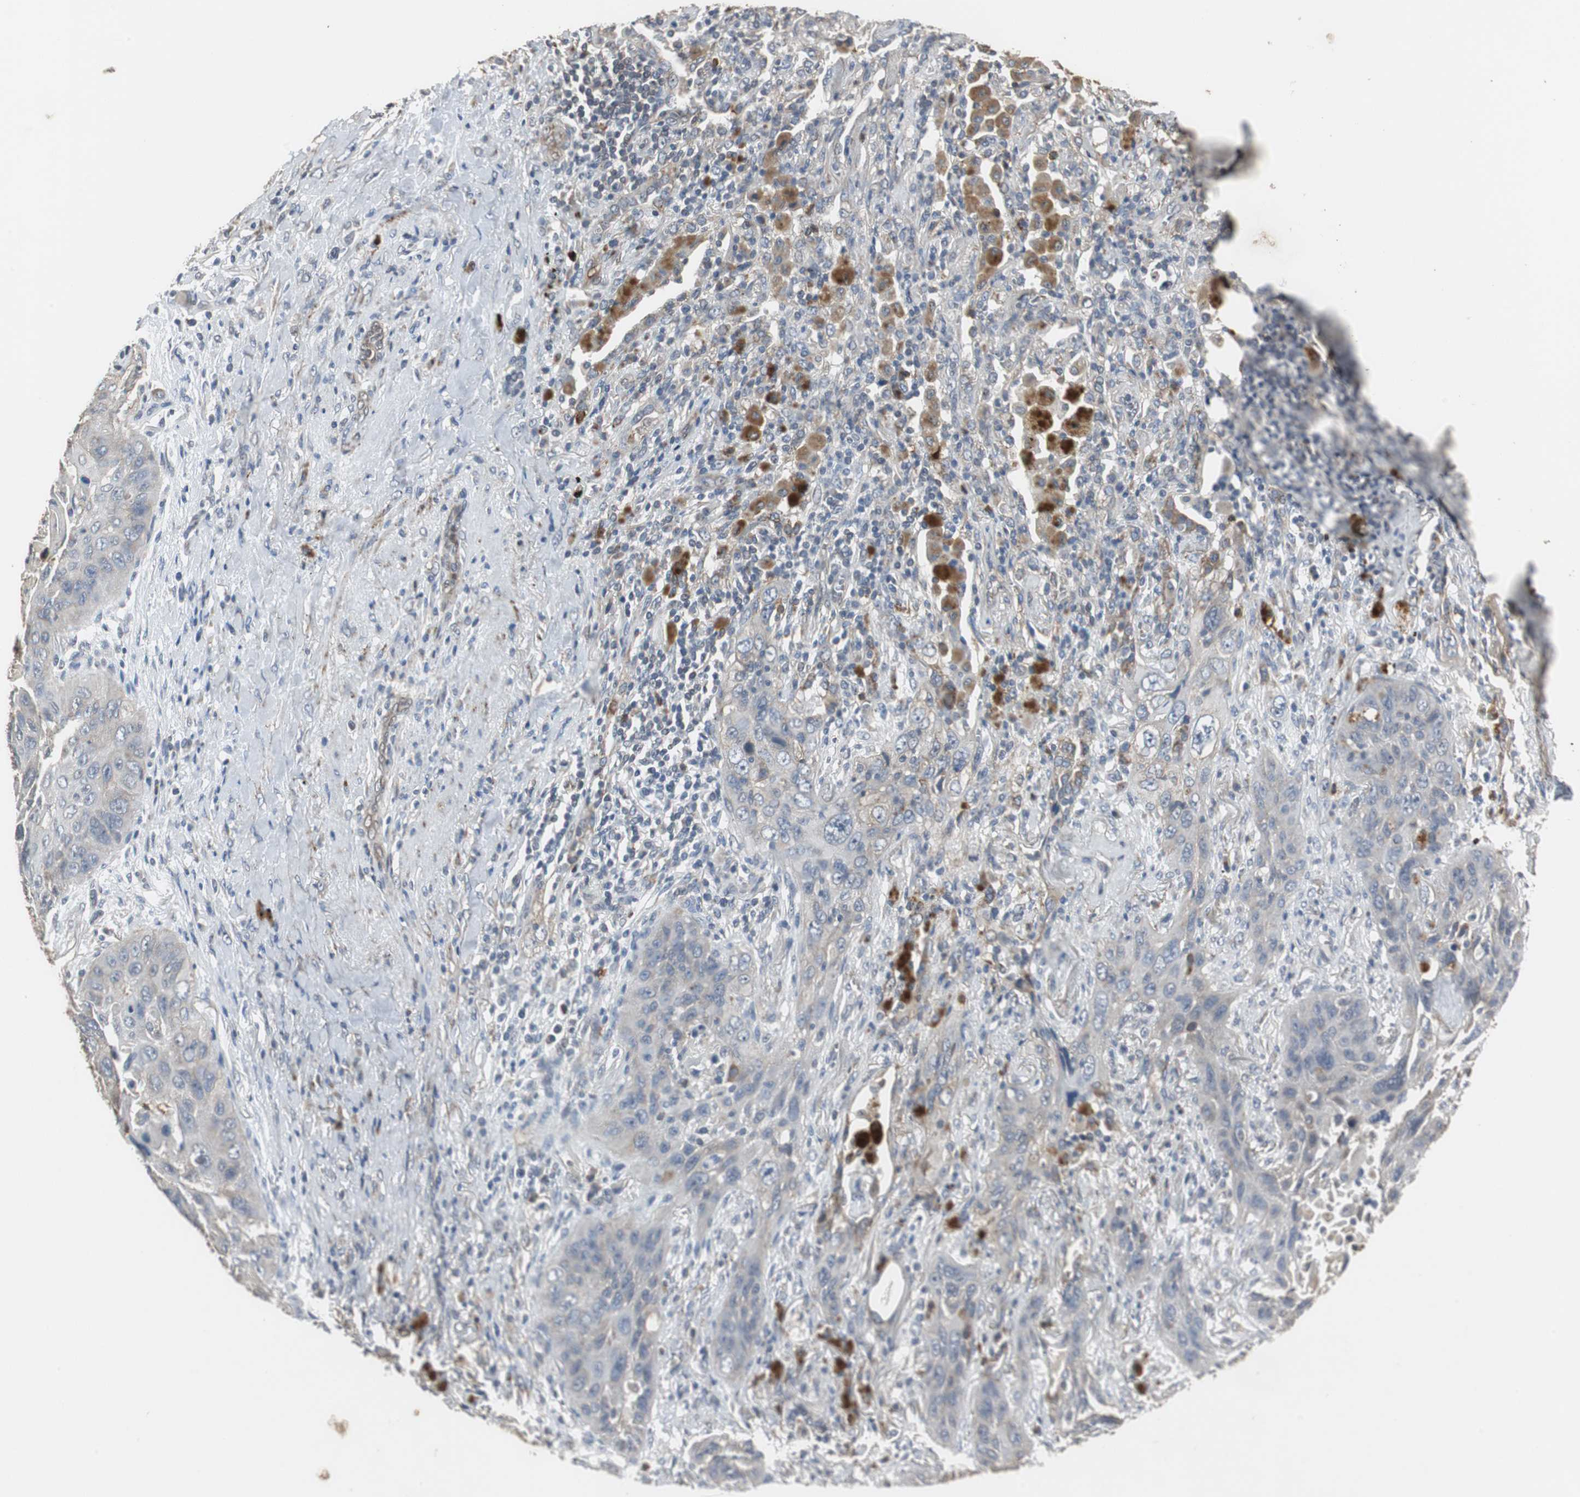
{"staining": {"intensity": "weak", "quantity": "25%-75%", "location": "cytoplasmic/membranous"}, "tissue": "lung cancer", "cell_type": "Tumor cells", "image_type": "cancer", "snomed": [{"axis": "morphology", "description": "Squamous cell carcinoma, NOS"}, {"axis": "topography", "description": "Lung"}], "caption": "Protein expression analysis of human lung squamous cell carcinoma reveals weak cytoplasmic/membranous positivity in about 25%-75% of tumor cells. (DAB (3,3'-diaminobenzidine) = brown stain, brightfield microscopy at high magnification).", "gene": "JTB", "patient": {"sex": "female", "age": 67}}